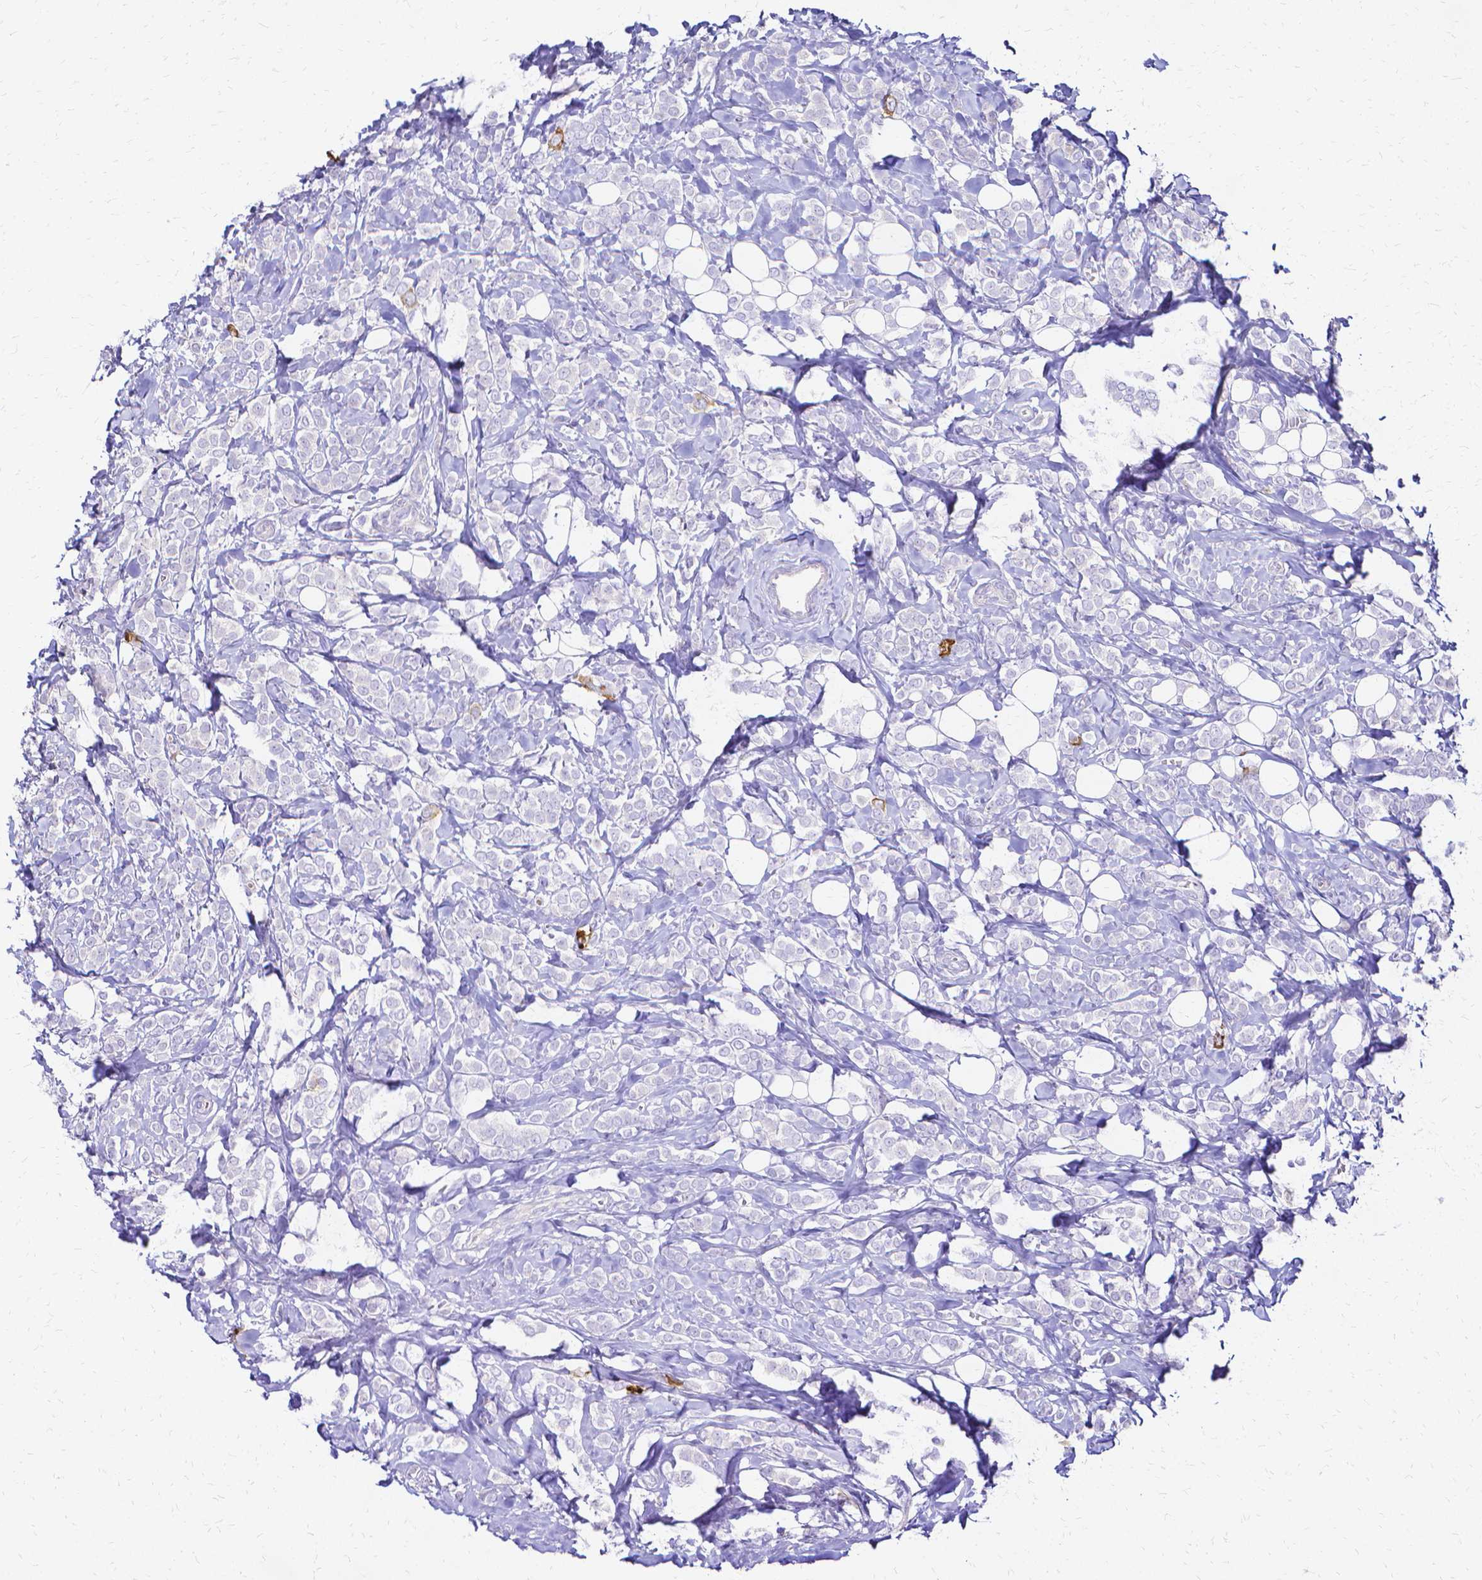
{"staining": {"intensity": "strong", "quantity": "<25%", "location": "cytoplasmic/membranous"}, "tissue": "breast cancer", "cell_type": "Tumor cells", "image_type": "cancer", "snomed": [{"axis": "morphology", "description": "Lobular carcinoma"}, {"axis": "topography", "description": "Breast"}], "caption": "Lobular carcinoma (breast) was stained to show a protein in brown. There is medium levels of strong cytoplasmic/membranous positivity in about <25% of tumor cells.", "gene": "CCNB1", "patient": {"sex": "female", "age": 49}}